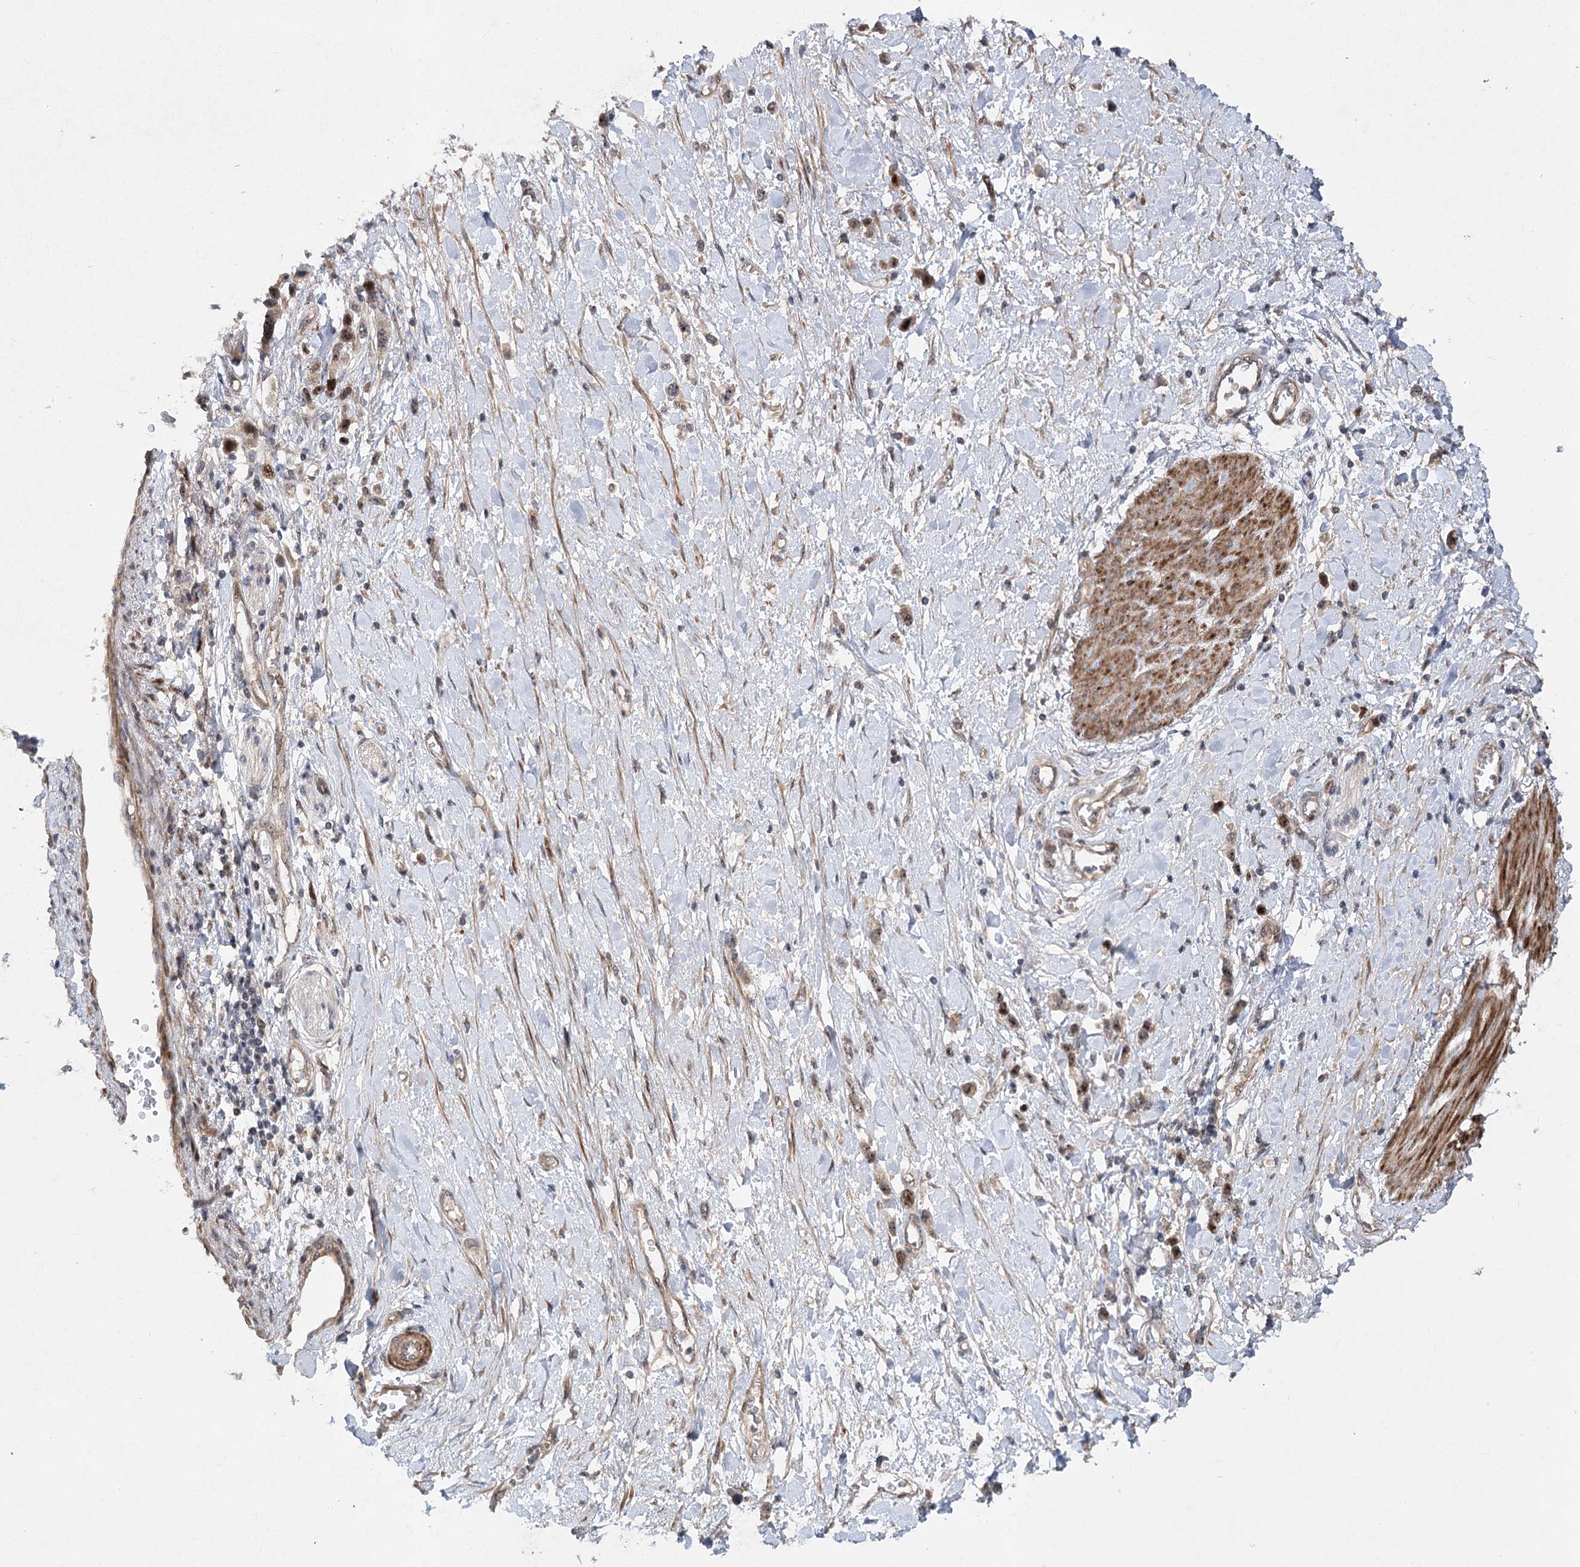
{"staining": {"intensity": "moderate", "quantity": ">75%", "location": "cytoplasmic/membranous,nuclear"}, "tissue": "stomach cancer", "cell_type": "Tumor cells", "image_type": "cancer", "snomed": [{"axis": "morphology", "description": "Adenocarcinoma, NOS"}, {"axis": "topography", "description": "Stomach"}], "caption": "Immunohistochemical staining of human stomach cancer demonstrates medium levels of moderate cytoplasmic/membranous and nuclear protein expression in approximately >75% of tumor cells.", "gene": "PIK3C2A", "patient": {"sex": "female", "age": 65}}